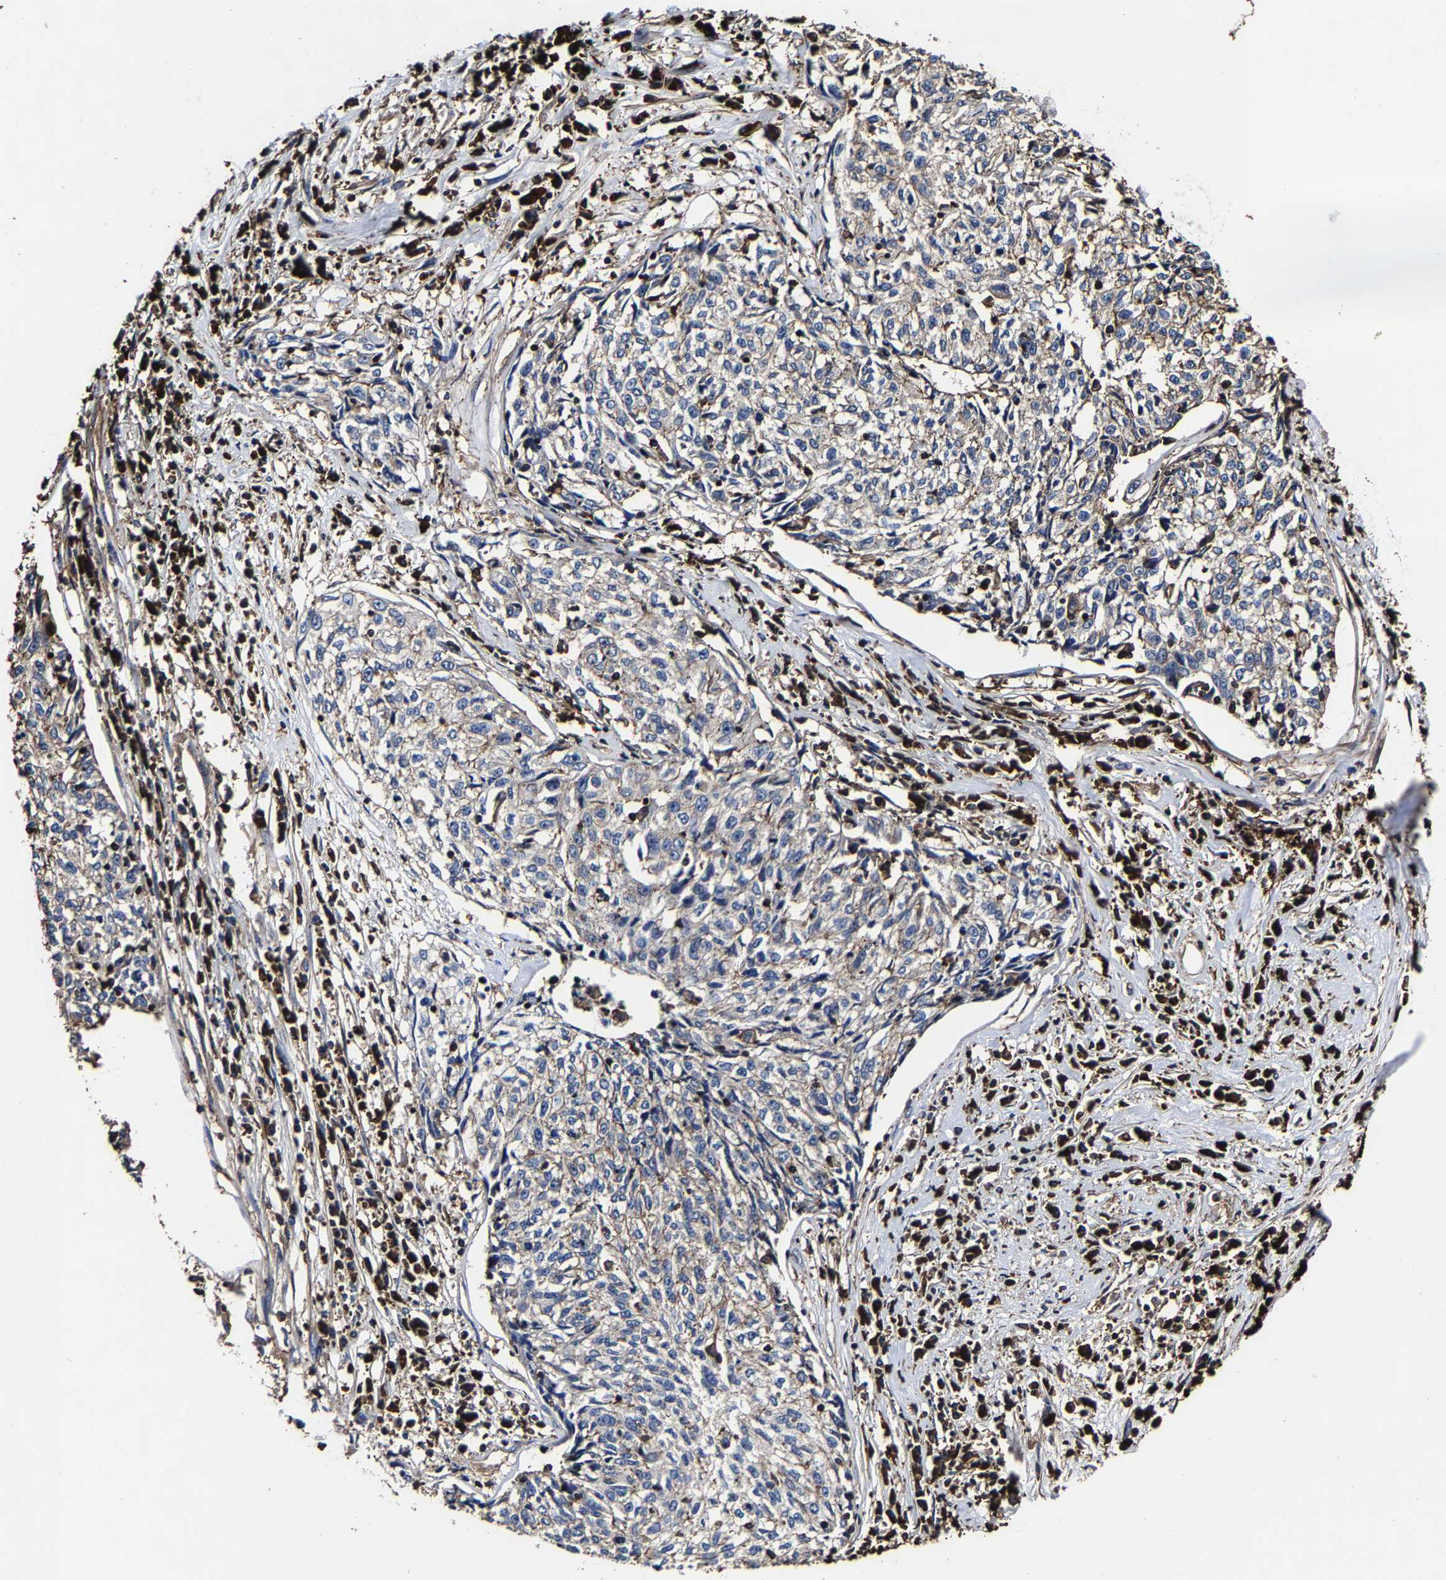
{"staining": {"intensity": "weak", "quantity": "25%-75%", "location": "cytoplasmic/membranous"}, "tissue": "cervical cancer", "cell_type": "Tumor cells", "image_type": "cancer", "snomed": [{"axis": "morphology", "description": "Squamous cell carcinoma, NOS"}, {"axis": "topography", "description": "Cervix"}], "caption": "About 25%-75% of tumor cells in cervical cancer display weak cytoplasmic/membranous protein positivity as visualized by brown immunohistochemical staining.", "gene": "SSH3", "patient": {"sex": "female", "age": 57}}